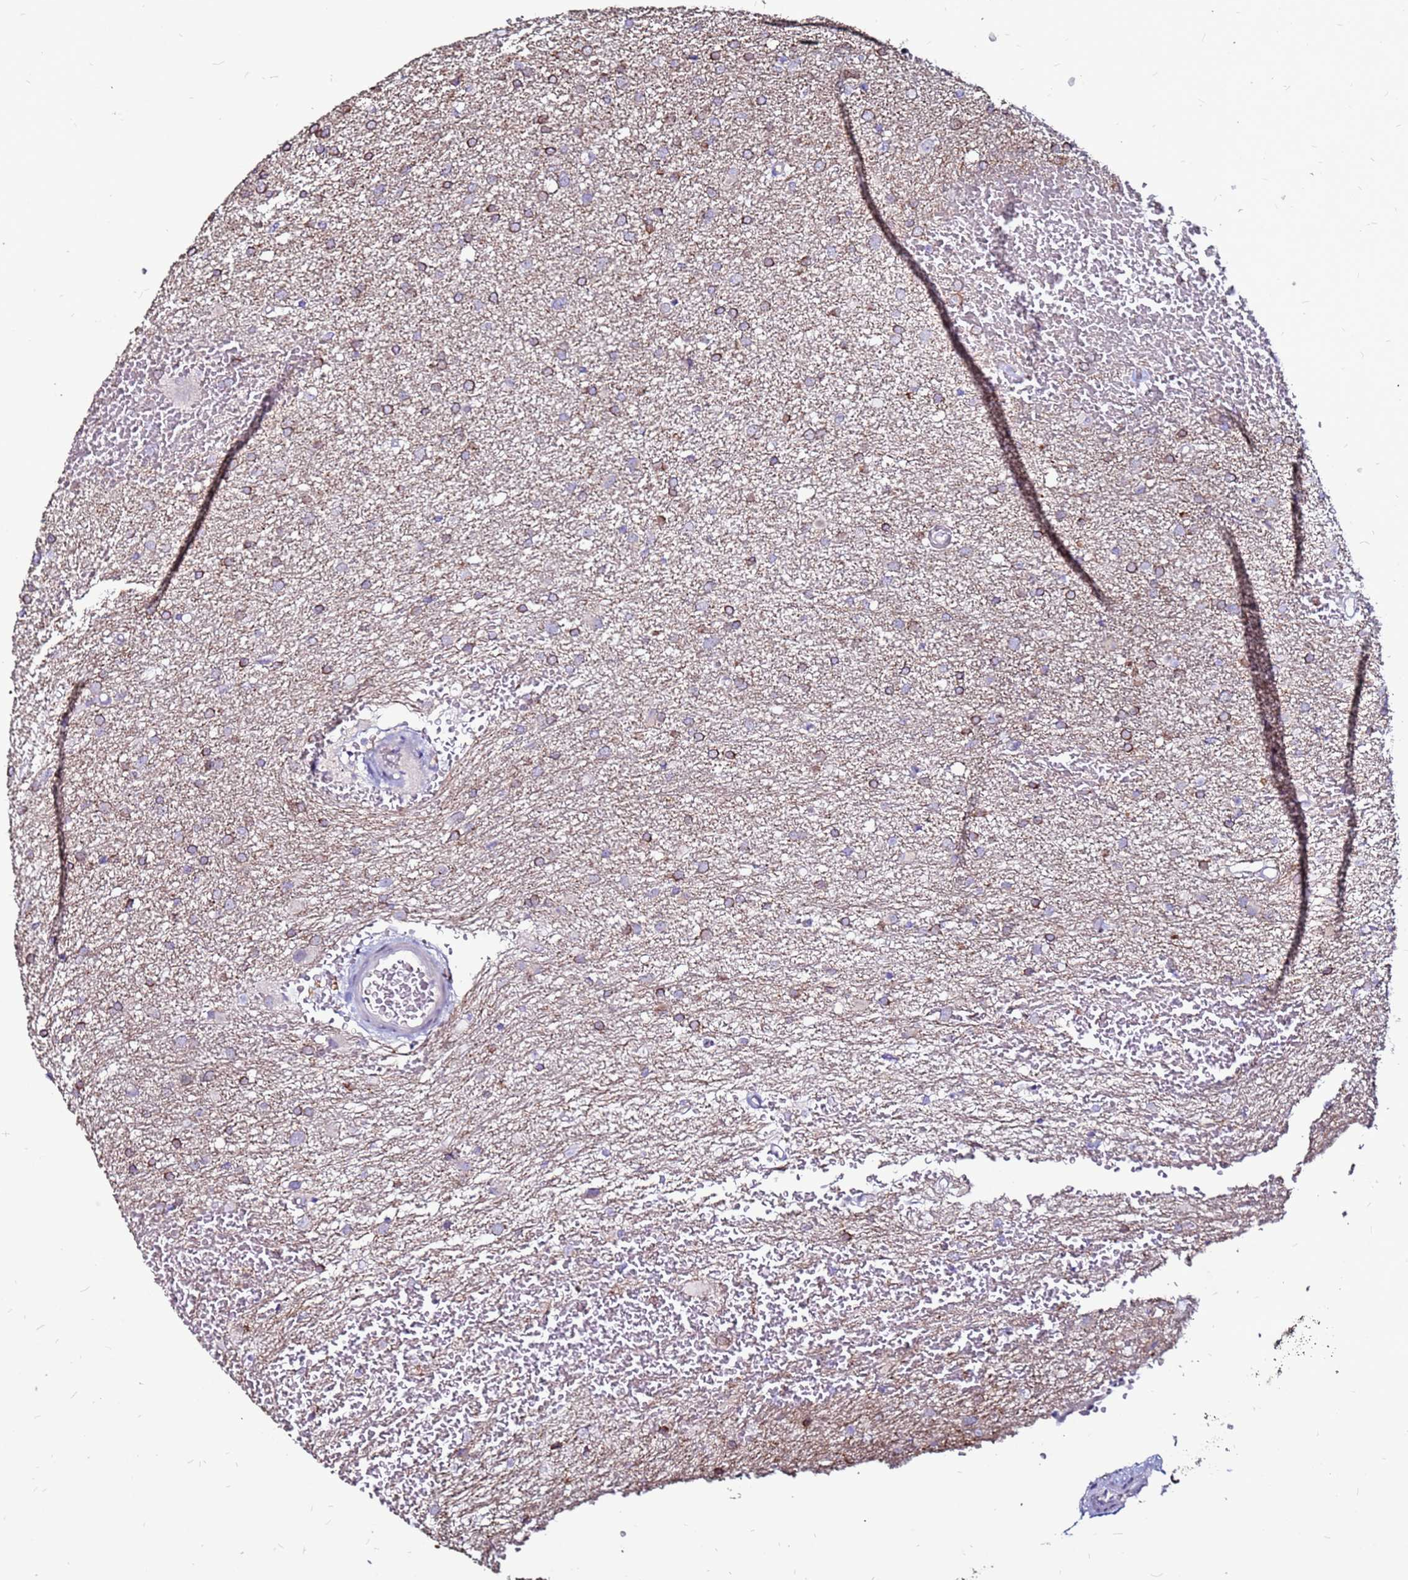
{"staining": {"intensity": "moderate", "quantity": "25%-75%", "location": "cytoplasmic/membranous"}, "tissue": "glioma", "cell_type": "Tumor cells", "image_type": "cancer", "snomed": [{"axis": "morphology", "description": "Glioma, malignant, High grade"}, {"axis": "topography", "description": "Cerebral cortex"}], "caption": "An immunohistochemistry (IHC) photomicrograph of neoplastic tissue is shown. Protein staining in brown labels moderate cytoplasmic/membranous positivity in glioma within tumor cells.", "gene": "SLC44A3", "patient": {"sex": "female", "age": 36}}